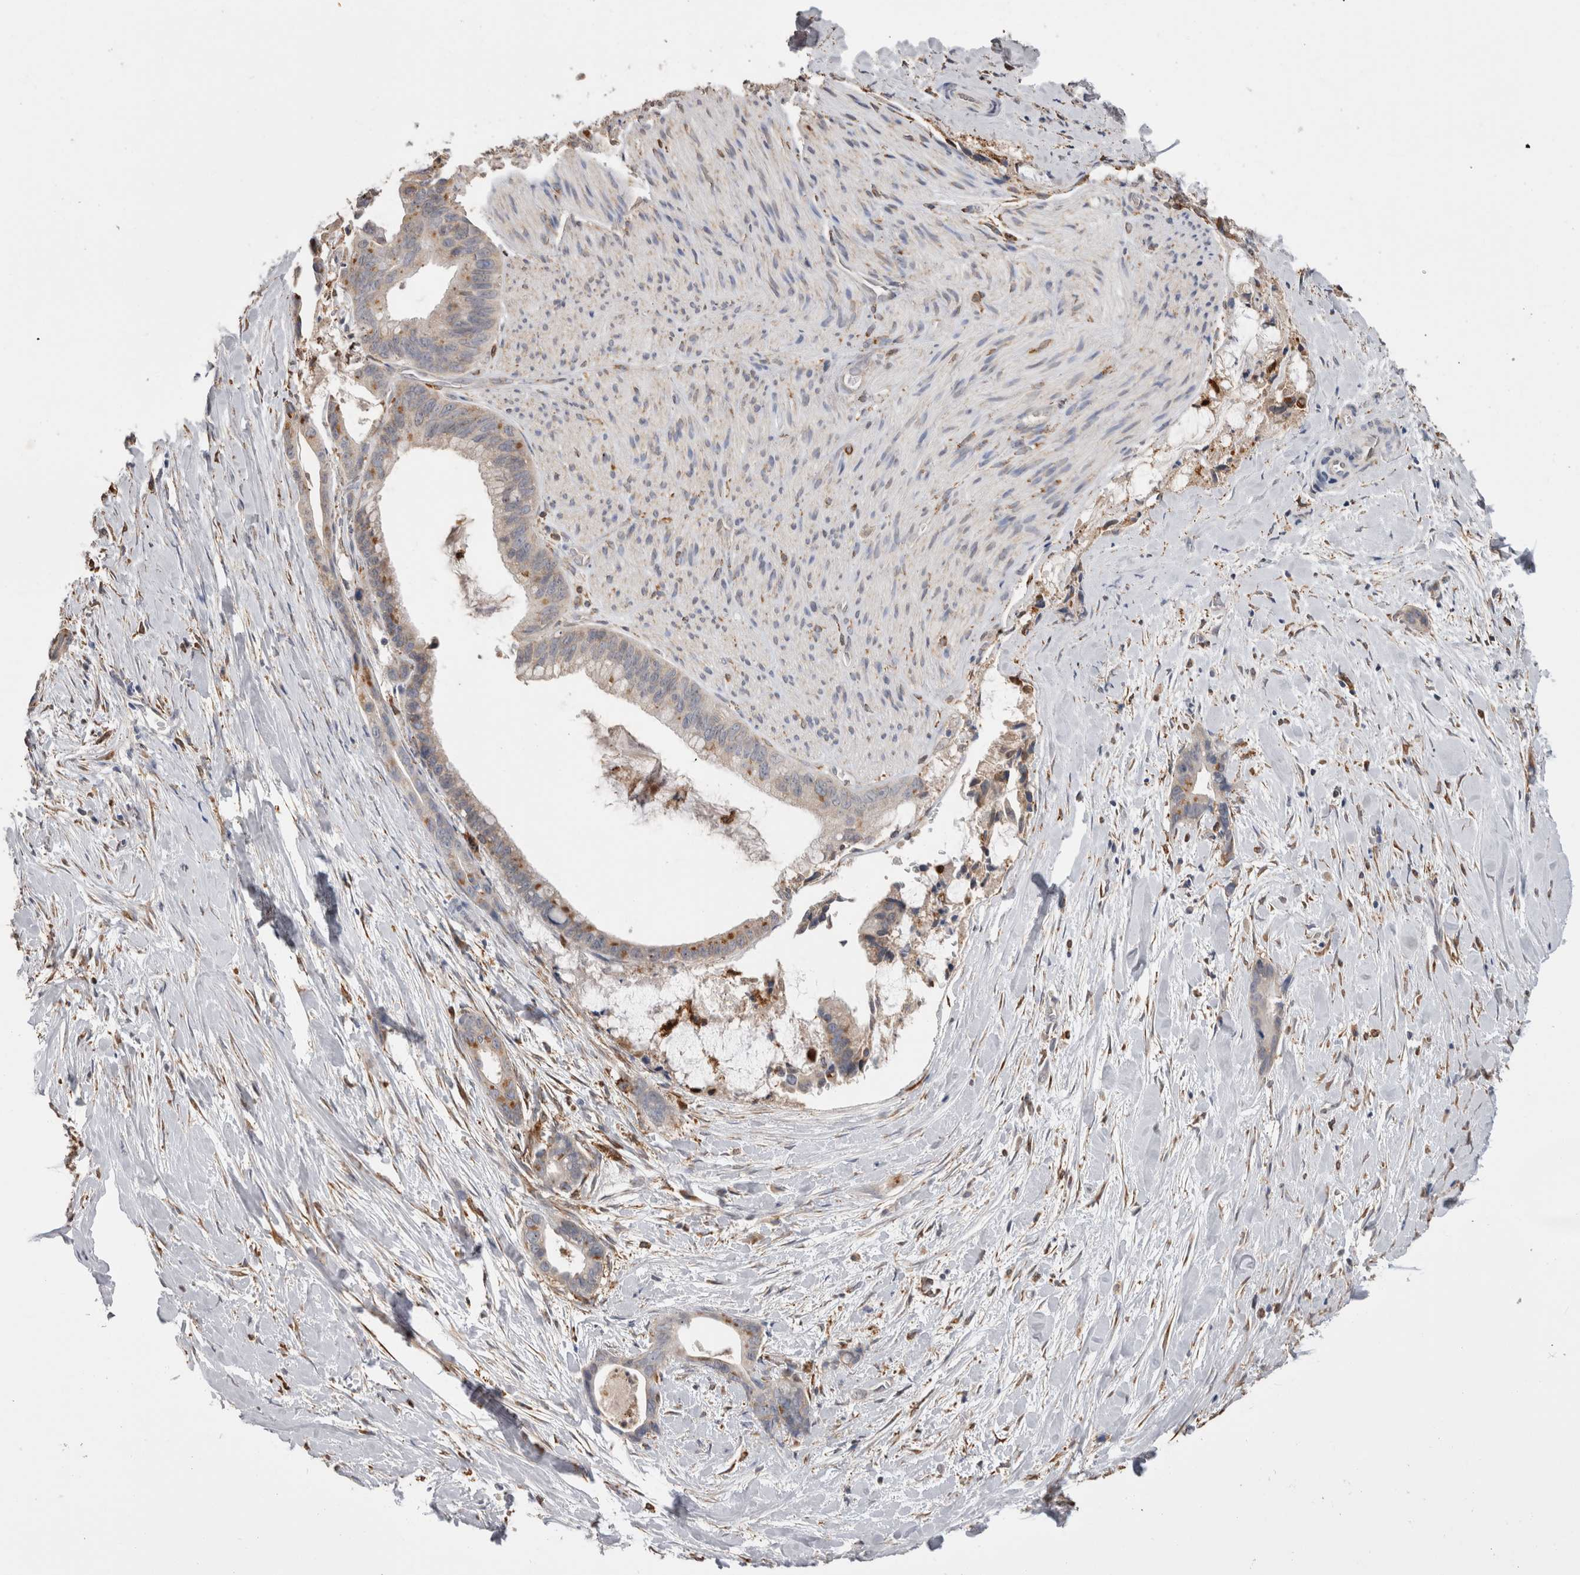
{"staining": {"intensity": "moderate", "quantity": "25%-75%", "location": "cytoplasmic/membranous"}, "tissue": "liver cancer", "cell_type": "Tumor cells", "image_type": "cancer", "snomed": [{"axis": "morphology", "description": "Cholangiocarcinoma"}, {"axis": "topography", "description": "Liver"}], "caption": "A micrograph of cholangiocarcinoma (liver) stained for a protein displays moderate cytoplasmic/membranous brown staining in tumor cells.", "gene": "LRPAP1", "patient": {"sex": "female", "age": 55}}